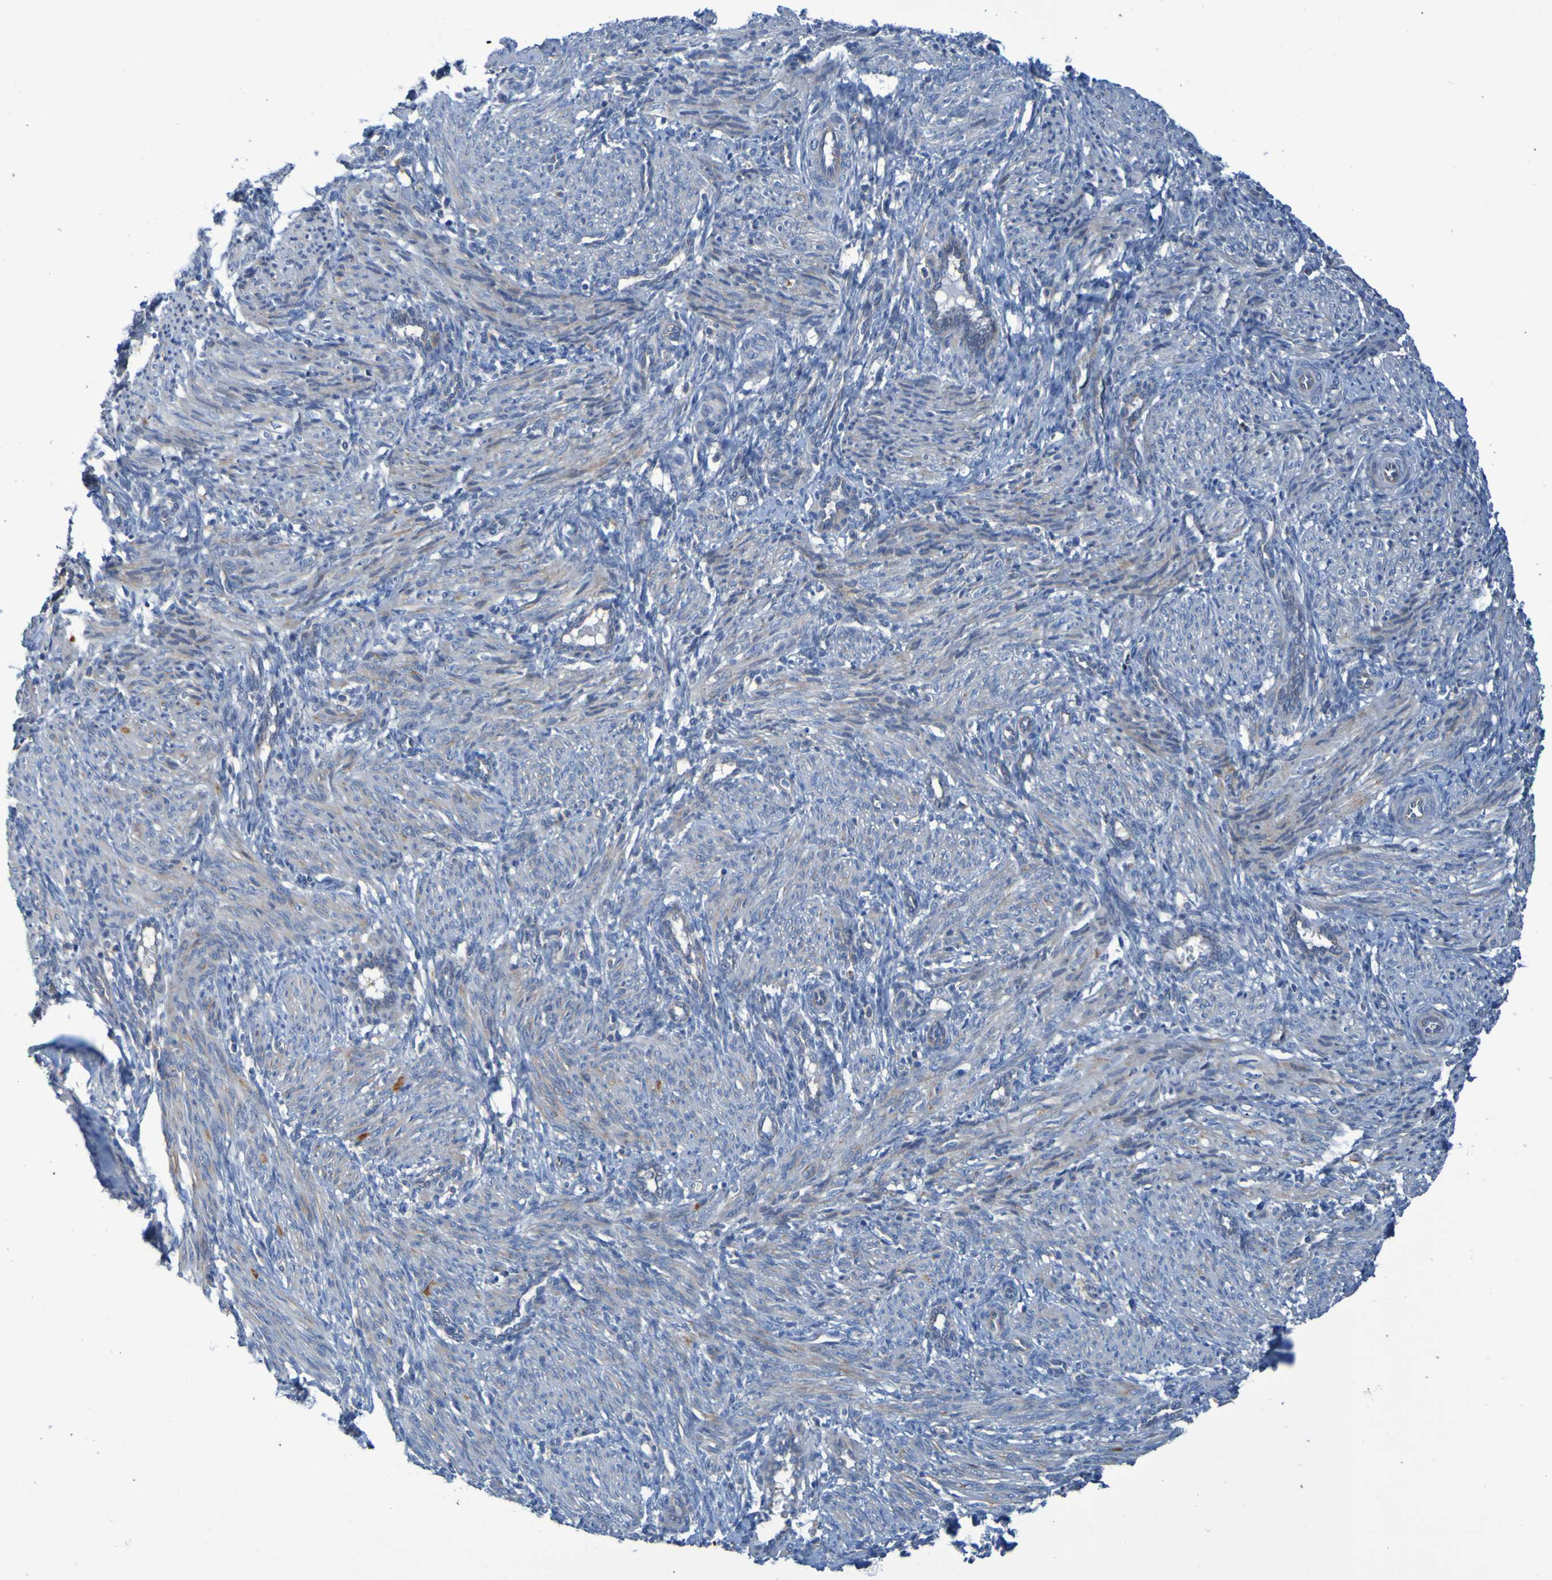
{"staining": {"intensity": "weak", "quantity": ">75%", "location": "cytoplasmic/membranous"}, "tissue": "smooth muscle", "cell_type": "Smooth muscle cells", "image_type": "normal", "snomed": [{"axis": "morphology", "description": "Normal tissue, NOS"}, {"axis": "topography", "description": "Endometrium"}], "caption": "Human smooth muscle stained with a protein marker demonstrates weak staining in smooth muscle cells.", "gene": "NPRL3", "patient": {"sex": "female", "age": 33}}